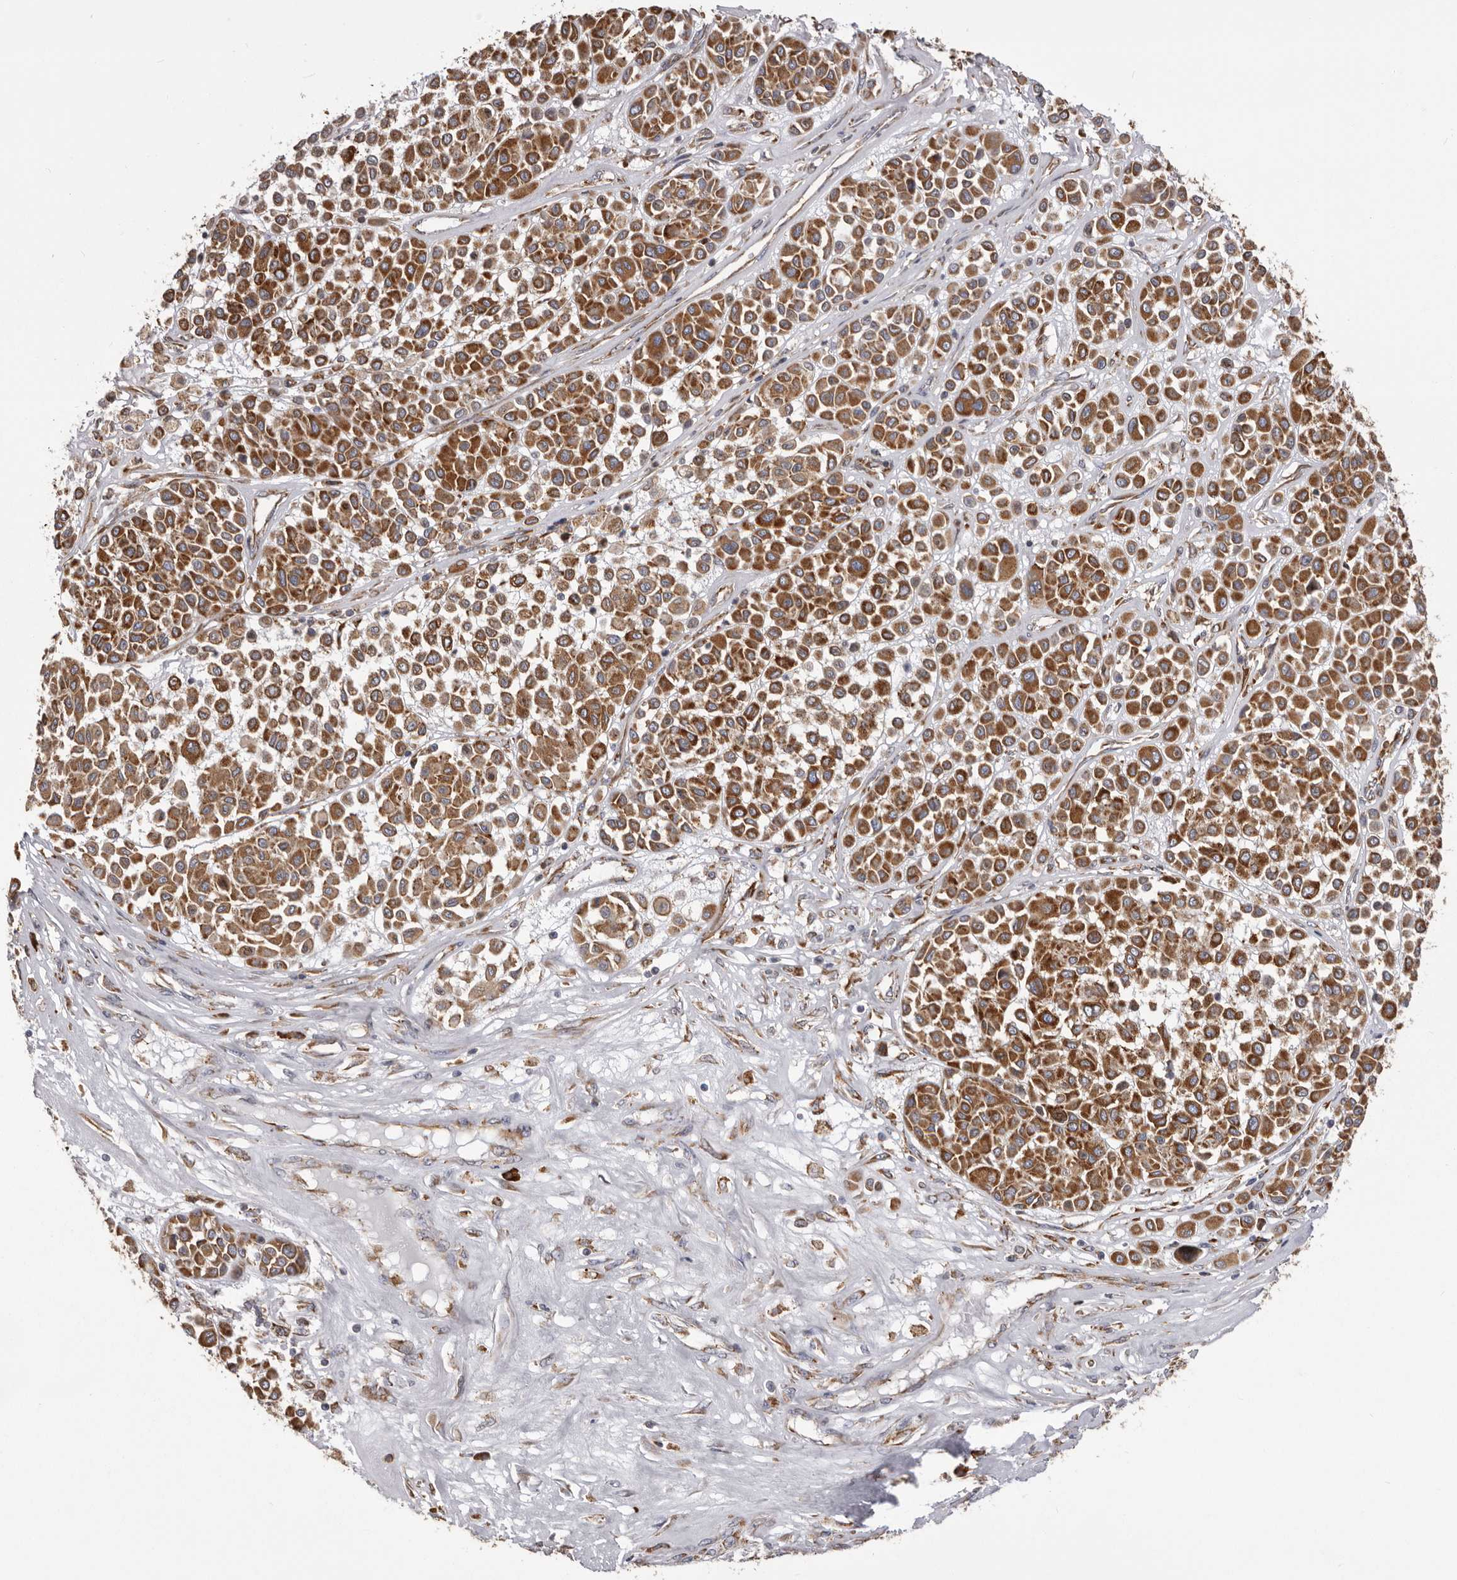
{"staining": {"intensity": "strong", "quantity": ">75%", "location": "cytoplasmic/membranous"}, "tissue": "melanoma", "cell_type": "Tumor cells", "image_type": "cancer", "snomed": [{"axis": "morphology", "description": "Malignant melanoma, Metastatic site"}, {"axis": "topography", "description": "Soft tissue"}], "caption": "IHC (DAB) staining of melanoma exhibits strong cytoplasmic/membranous protein staining in approximately >75% of tumor cells.", "gene": "QRSL1", "patient": {"sex": "male", "age": 41}}